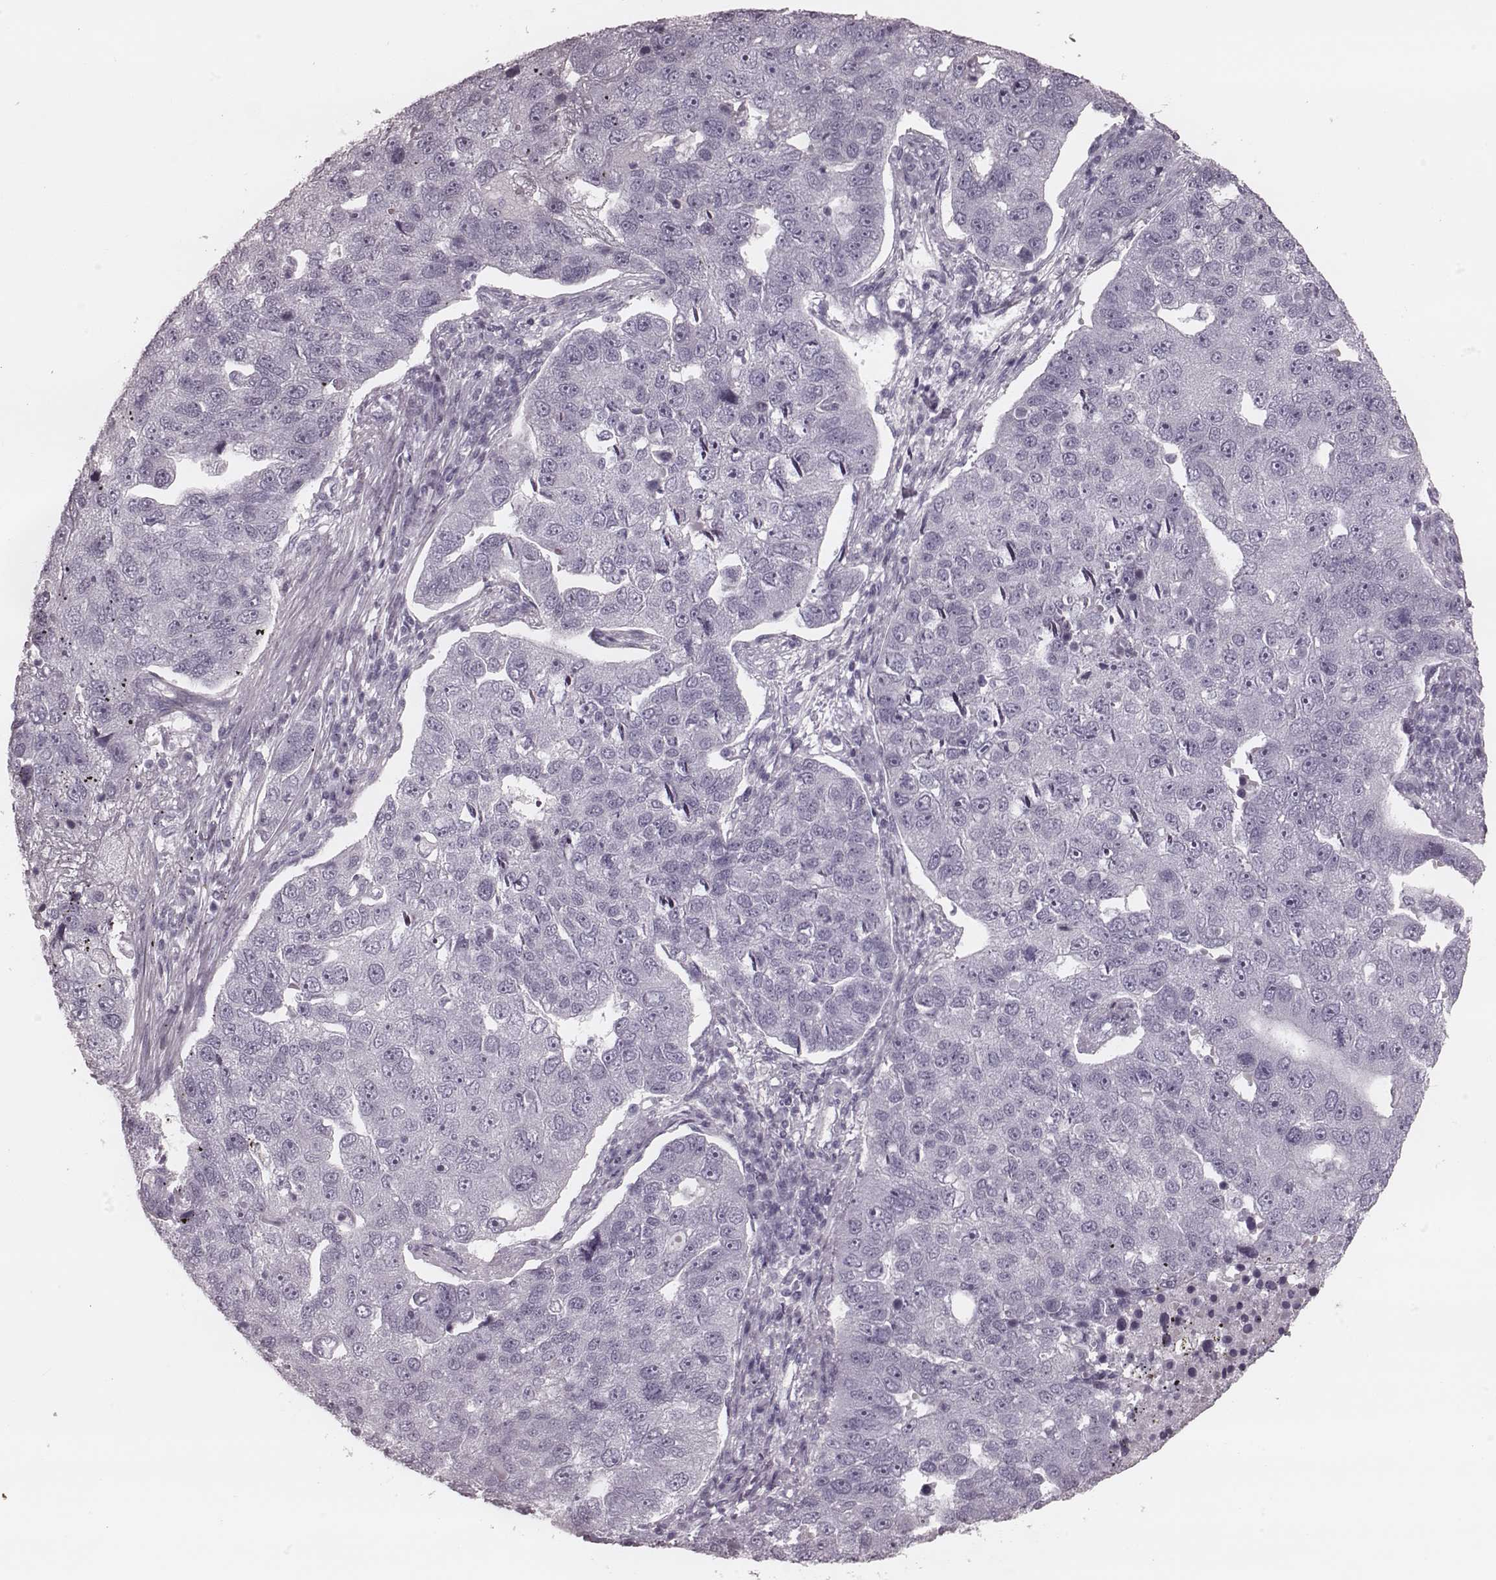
{"staining": {"intensity": "negative", "quantity": "none", "location": "none"}, "tissue": "pancreatic cancer", "cell_type": "Tumor cells", "image_type": "cancer", "snomed": [{"axis": "morphology", "description": "Adenocarcinoma, NOS"}, {"axis": "topography", "description": "Pancreas"}], "caption": "Protein analysis of pancreatic cancer (adenocarcinoma) displays no significant positivity in tumor cells. (Immunohistochemistry (ihc), brightfield microscopy, high magnification).", "gene": "KRT74", "patient": {"sex": "female", "age": 61}}